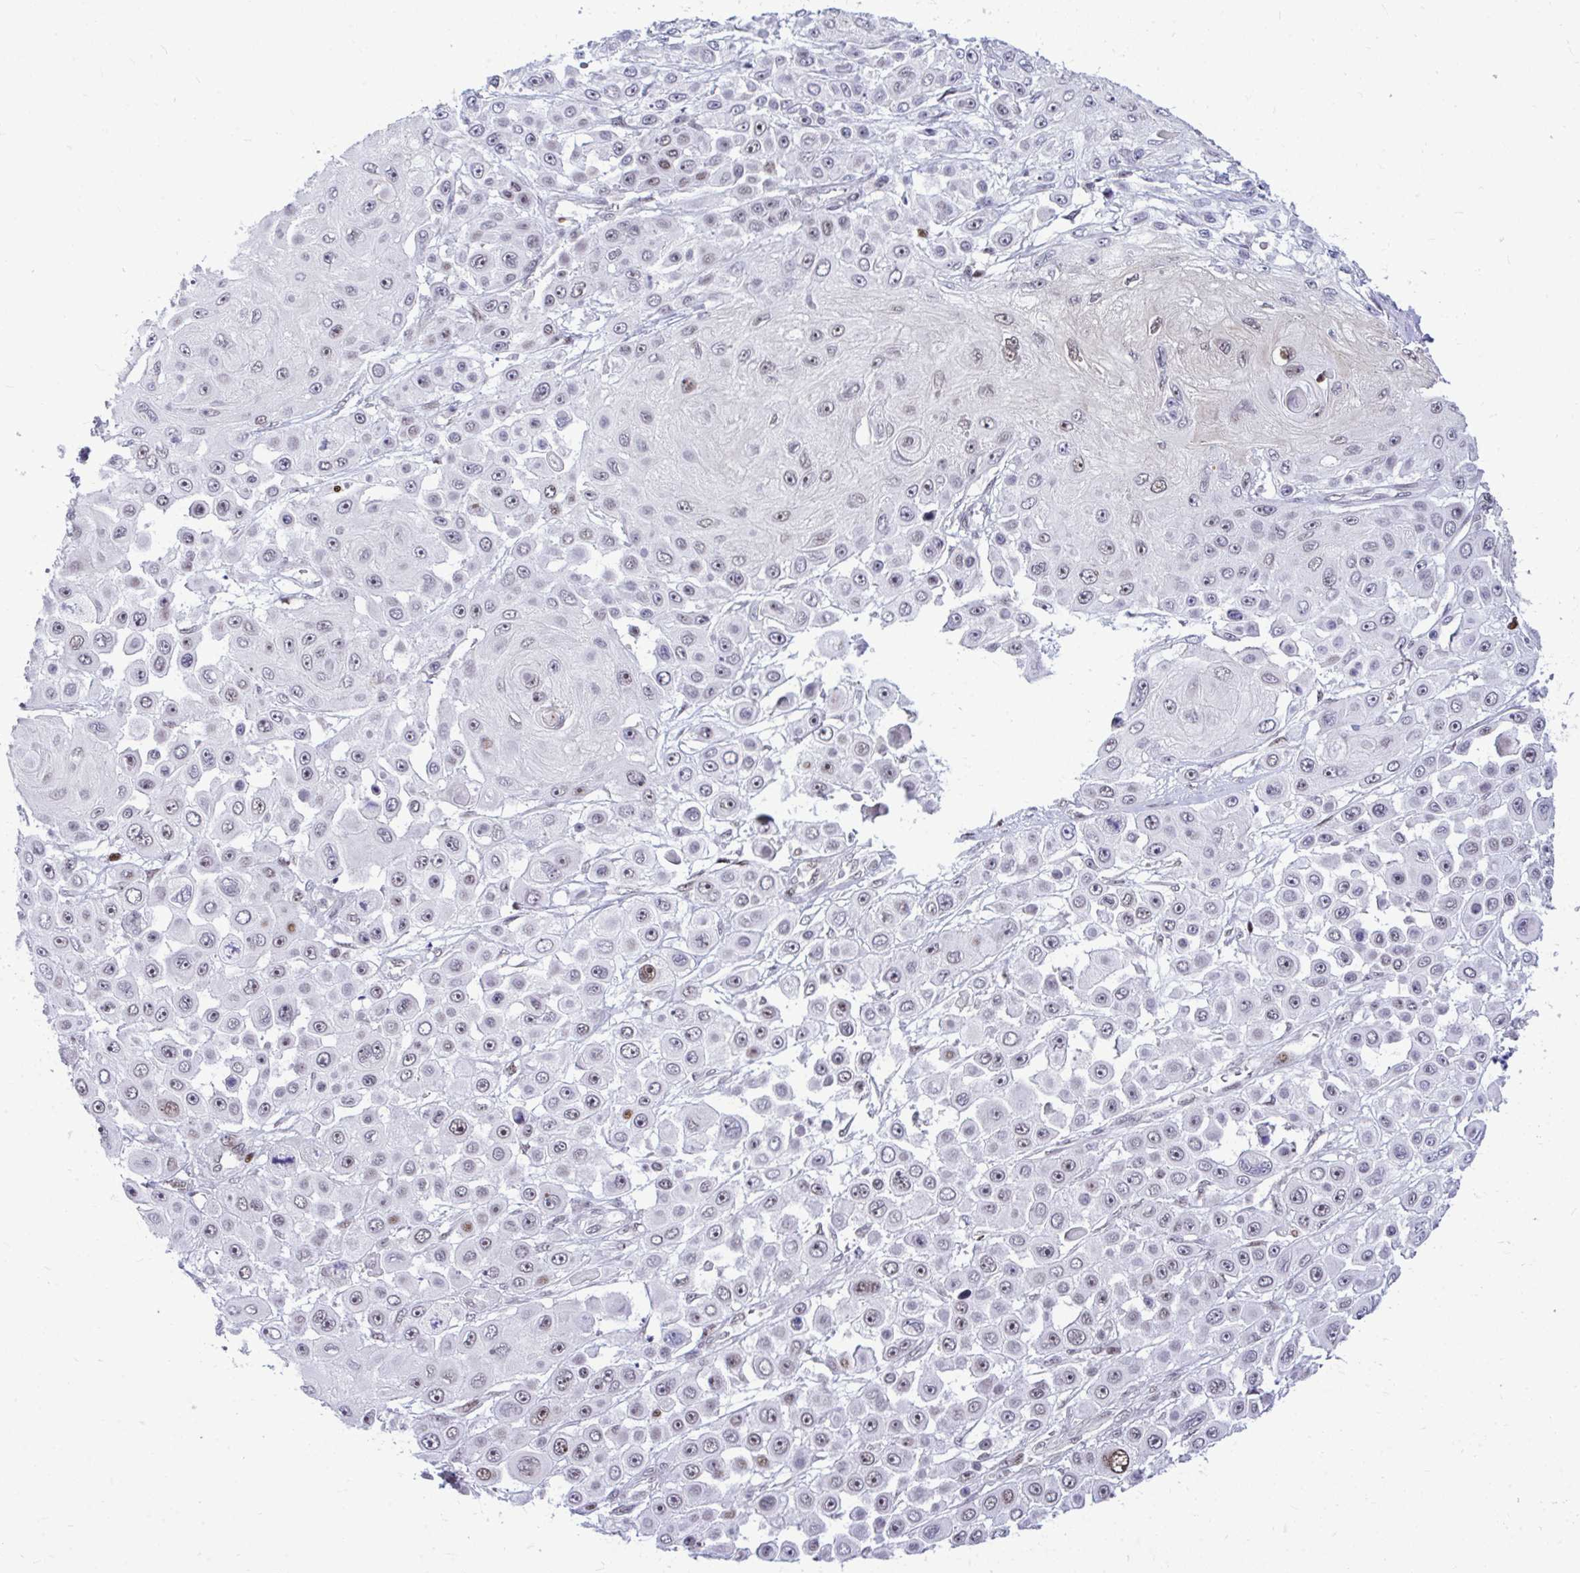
{"staining": {"intensity": "weak", "quantity": "<25%", "location": "nuclear"}, "tissue": "skin cancer", "cell_type": "Tumor cells", "image_type": "cancer", "snomed": [{"axis": "morphology", "description": "Squamous cell carcinoma, NOS"}, {"axis": "topography", "description": "Skin"}], "caption": "This photomicrograph is of skin cancer stained with immunohistochemistry to label a protein in brown with the nuclei are counter-stained blue. There is no staining in tumor cells. (DAB (3,3'-diaminobenzidine) IHC visualized using brightfield microscopy, high magnification).", "gene": "C14orf39", "patient": {"sex": "male", "age": 67}}